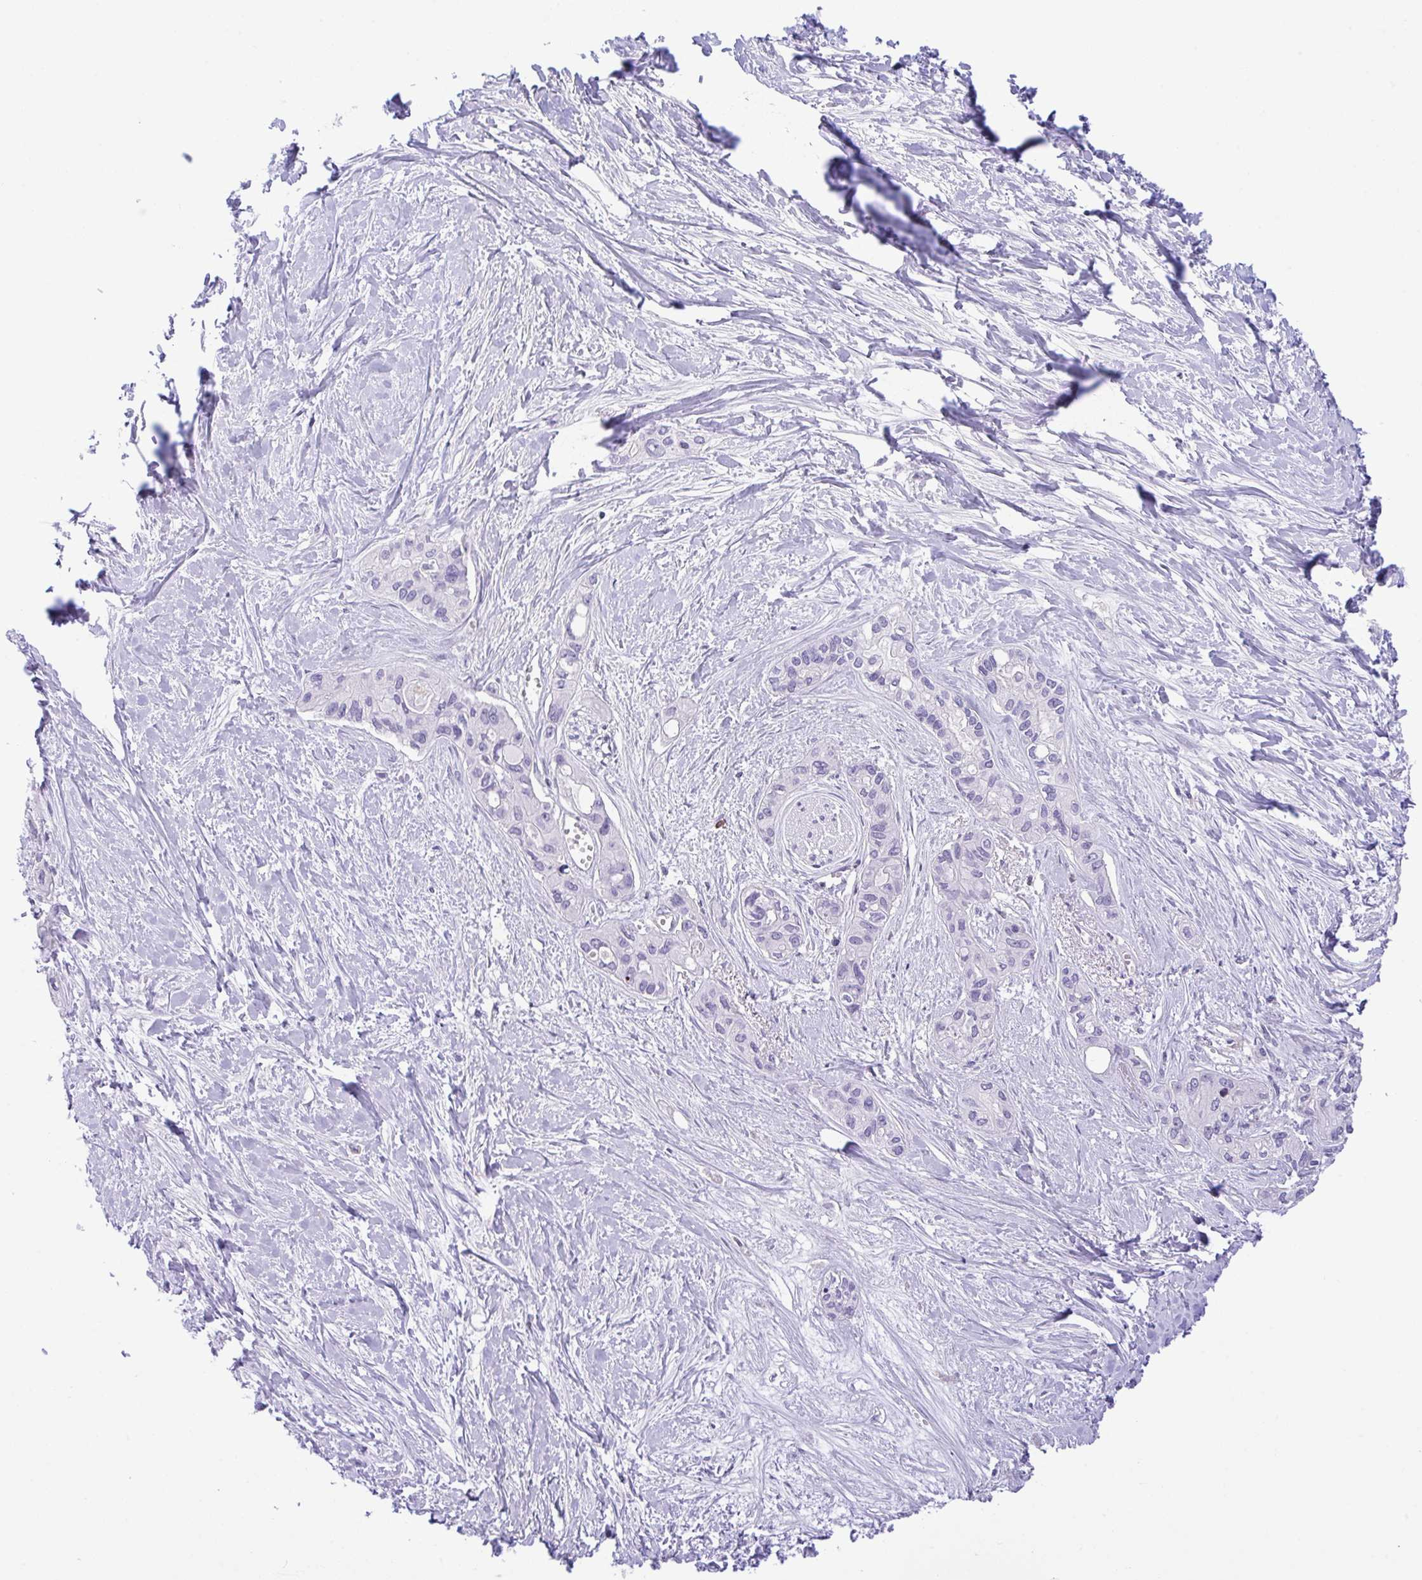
{"staining": {"intensity": "negative", "quantity": "none", "location": "none"}, "tissue": "pancreatic cancer", "cell_type": "Tumor cells", "image_type": "cancer", "snomed": [{"axis": "morphology", "description": "Adenocarcinoma, NOS"}, {"axis": "topography", "description": "Pancreas"}], "caption": "Tumor cells are negative for protein expression in human pancreatic cancer (adenocarcinoma).", "gene": "NCF1", "patient": {"sex": "female", "age": 50}}